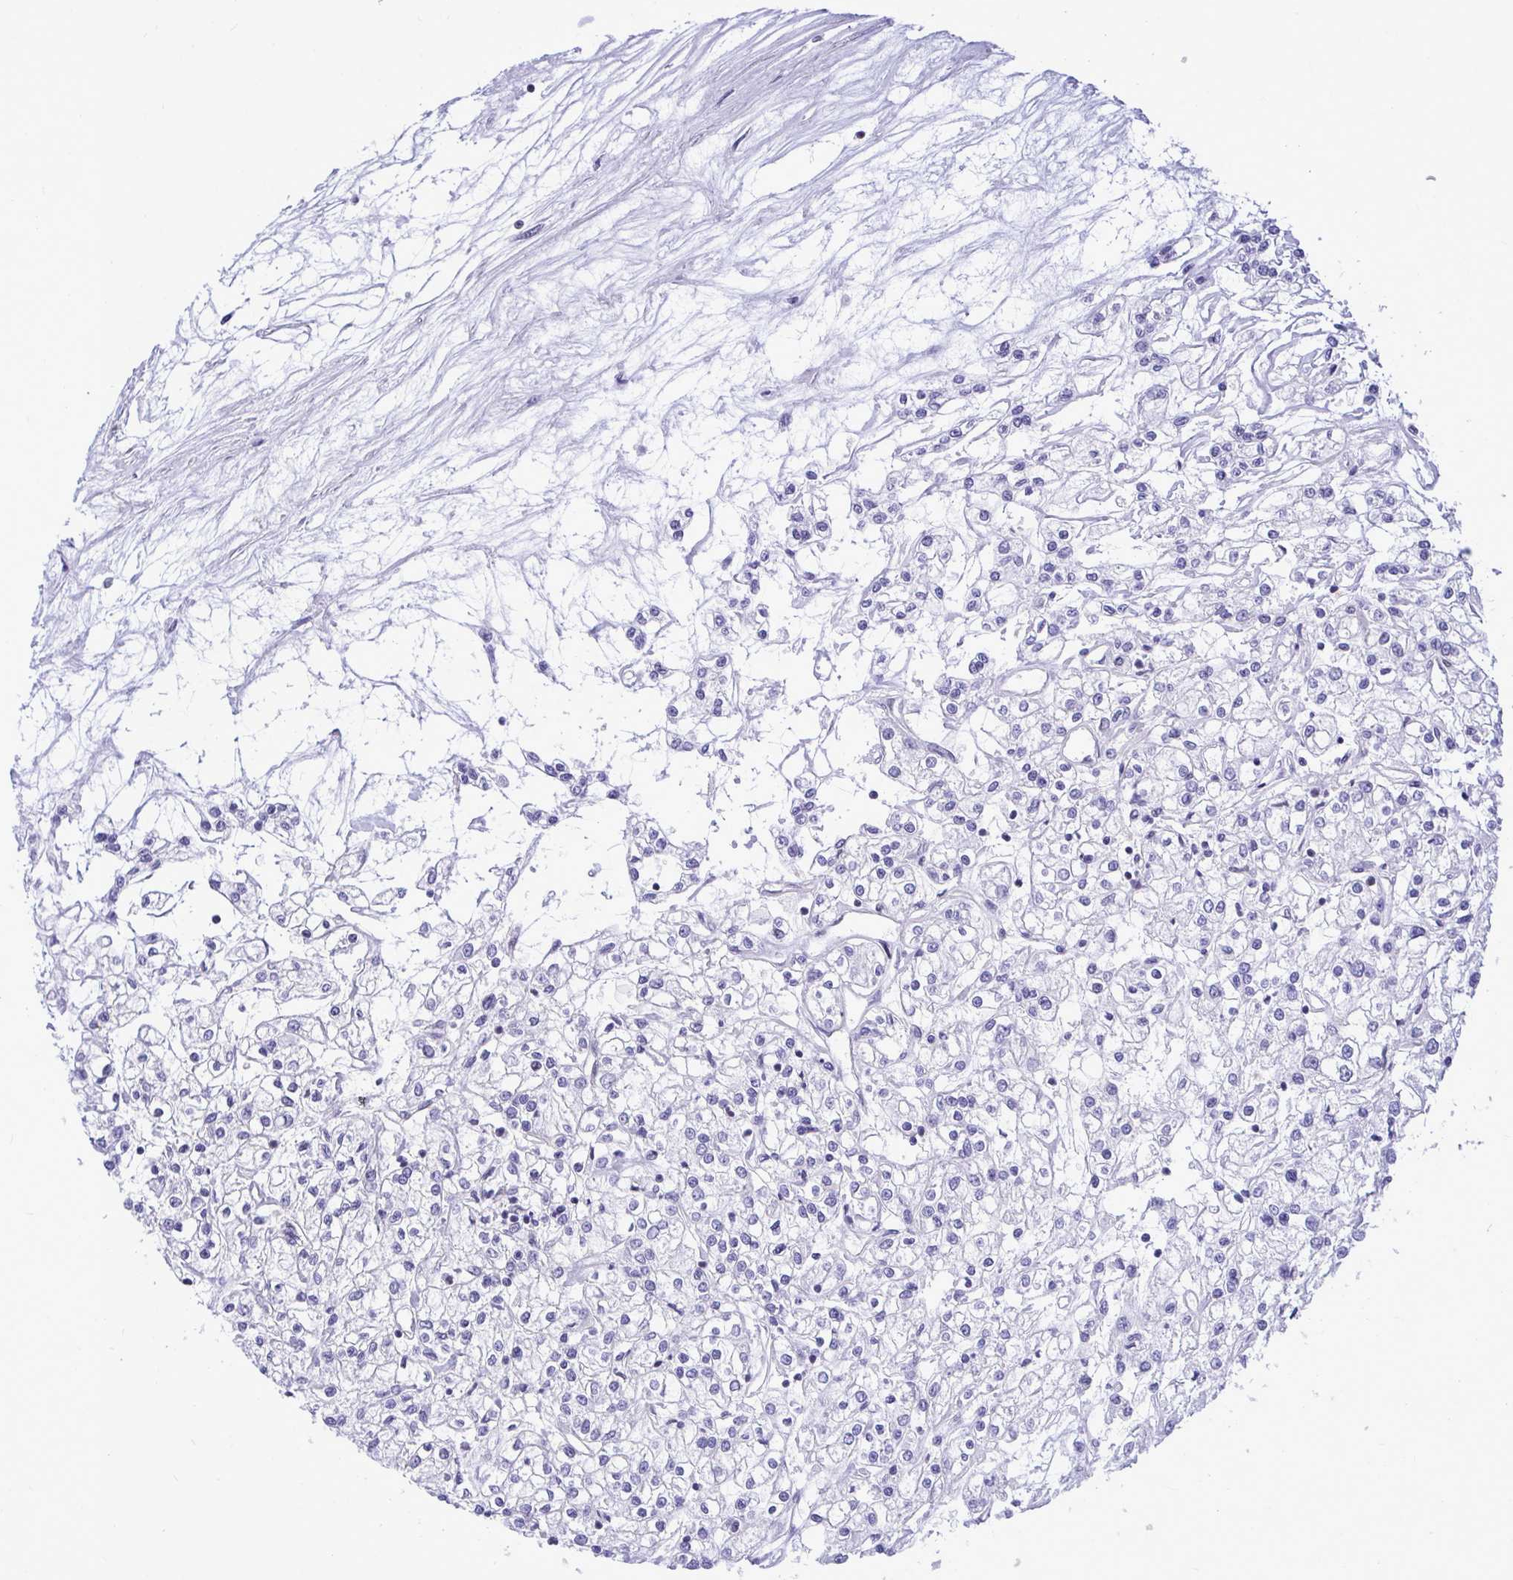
{"staining": {"intensity": "negative", "quantity": "none", "location": "none"}, "tissue": "renal cancer", "cell_type": "Tumor cells", "image_type": "cancer", "snomed": [{"axis": "morphology", "description": "Adenocarcinoma, NOS"}, {"axis": "topography", "description": "Kidney"}], "caption": "The micrograph exhibits no significant positivity in tumor cells of renal cancer.", "gene": "C1QL2", "patient": {"sex": "female", "age": 59}}